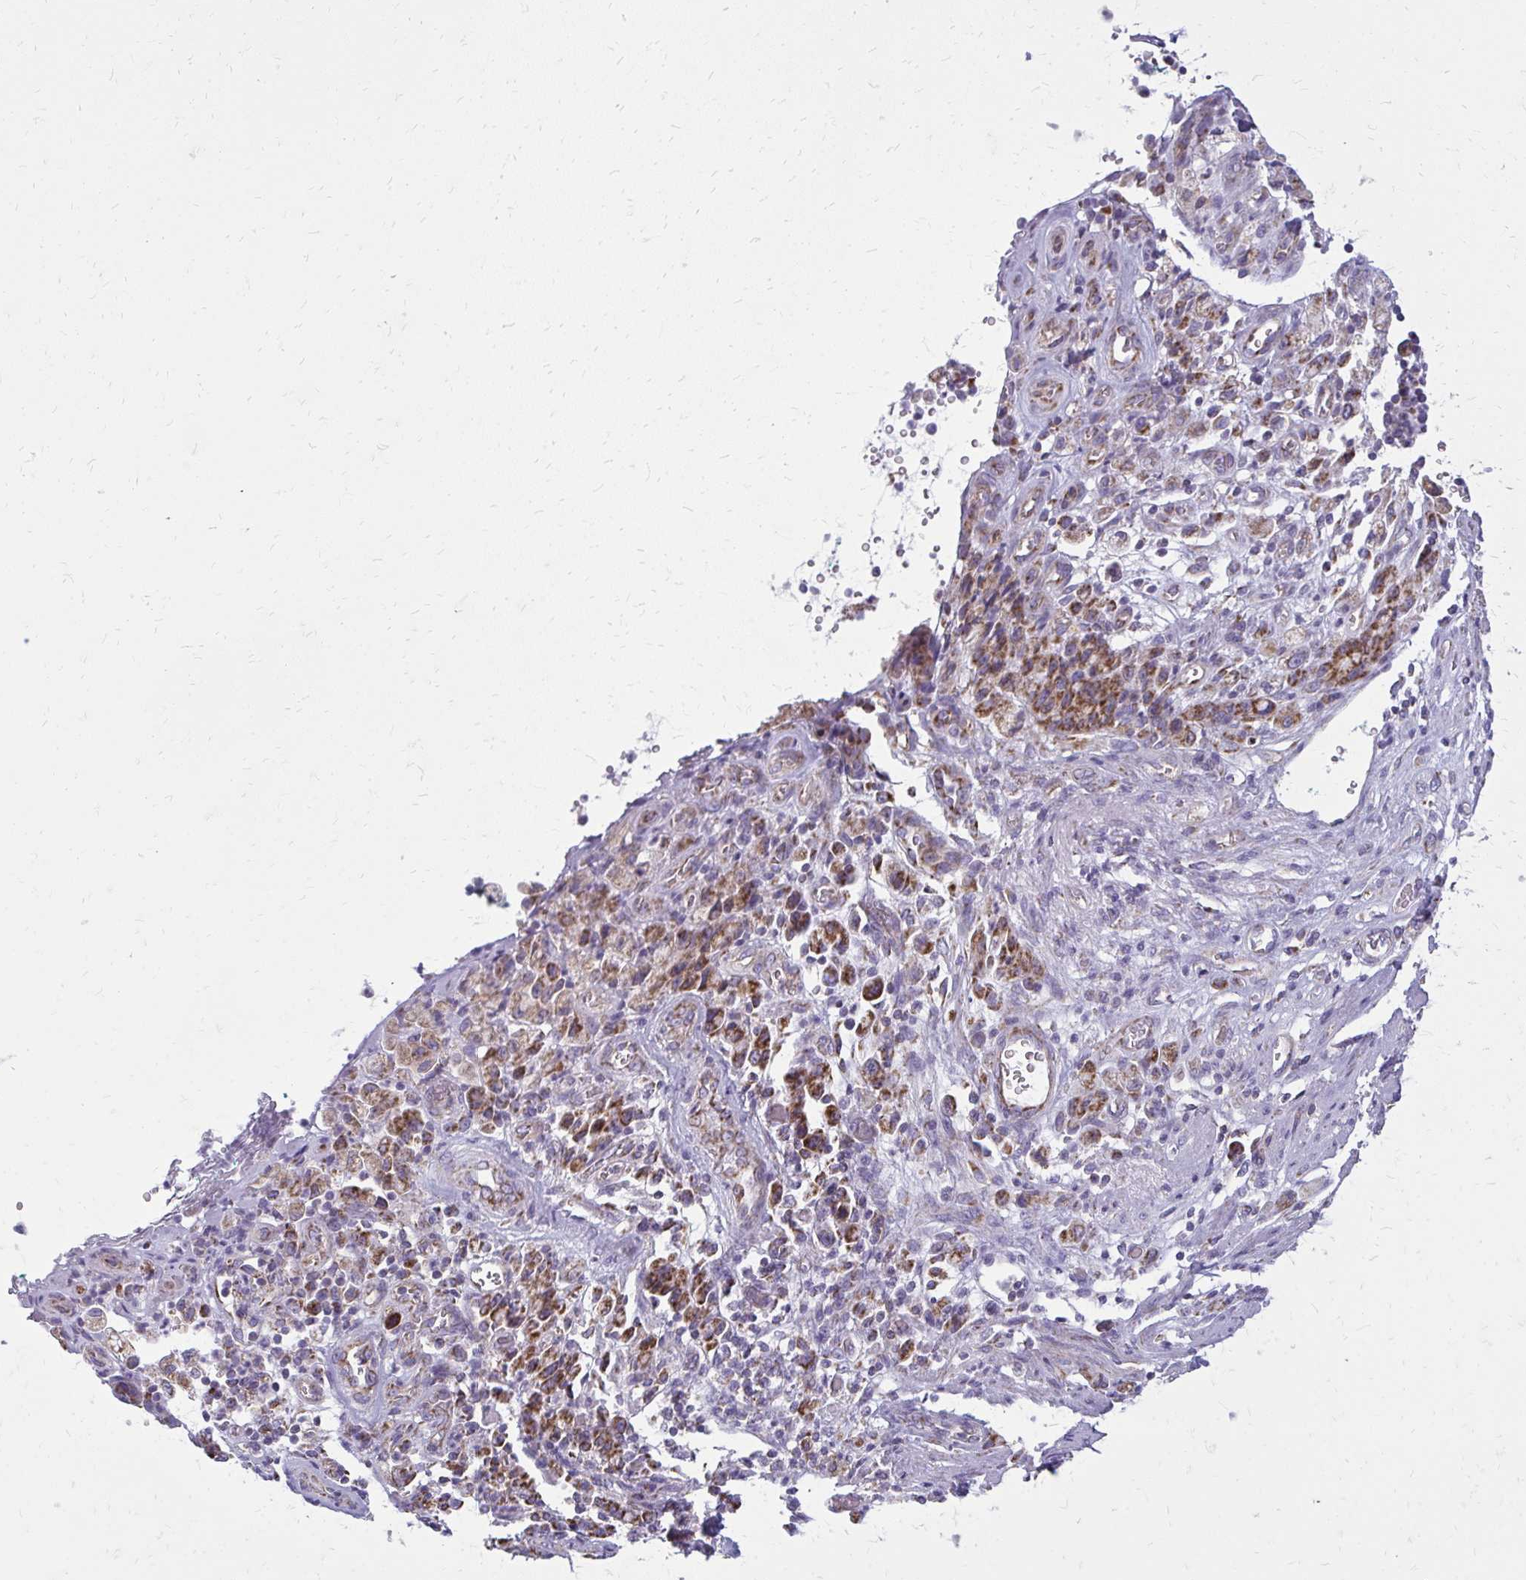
{"staining": {"intensity": "strong", "quantity": ">75%", "location": "cytoplasmic/membranous"}, "tissue": "stomach cancer", "cell_type": "Tumor cells", "image_type": "cancer", "snomed": [{"axis": "morphology", "description": "Adenocarcinoma, NOS"}, {"axis": "topography", "description": "Stomach"}], "caption": "This is an image of IHC staining of stomach cancer (adenocarcinoma), which shows strong staining in the cytoplasmic/membranous of tumor cells.", "gene": "IFIT1", "patient": {"sex": "male", "age": 77}}